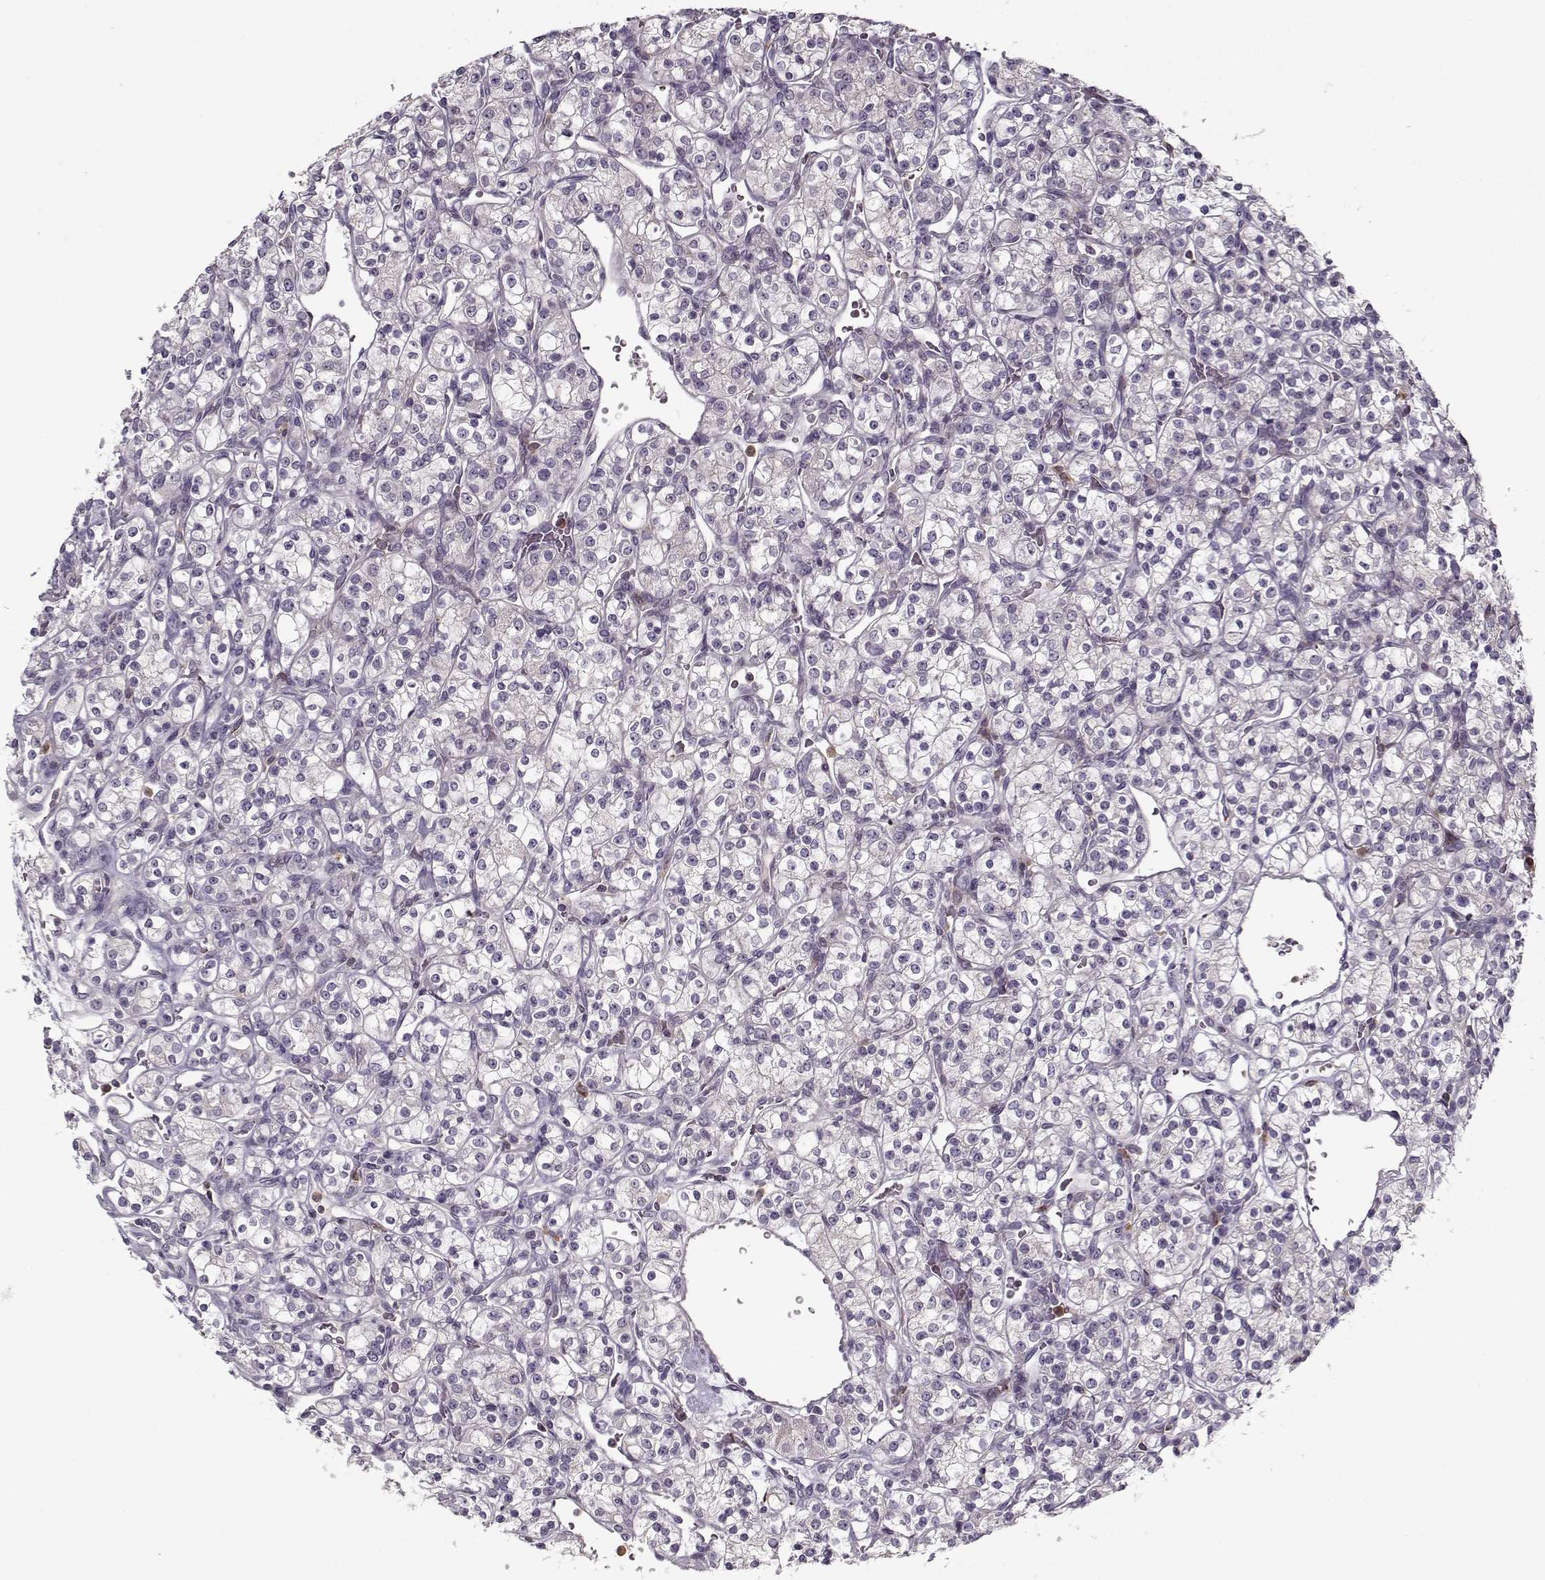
{"staining": {"intensity": "negative", "quantity": "none", "location": "none"}, "tissue": "renal cancer", "cell_type": "Tumor cells", "image_type": "cancer", "snomed": [{"axis": "morphology", "description": "Adenocarcinoma, NOS"}, {"axis": "topography", "description": "Kidney"}], "caption": "Tumor cells show no significant staining in renal cancer.", "gene": "UNC13D", "patient": {"sex": "male", "age": 77}}